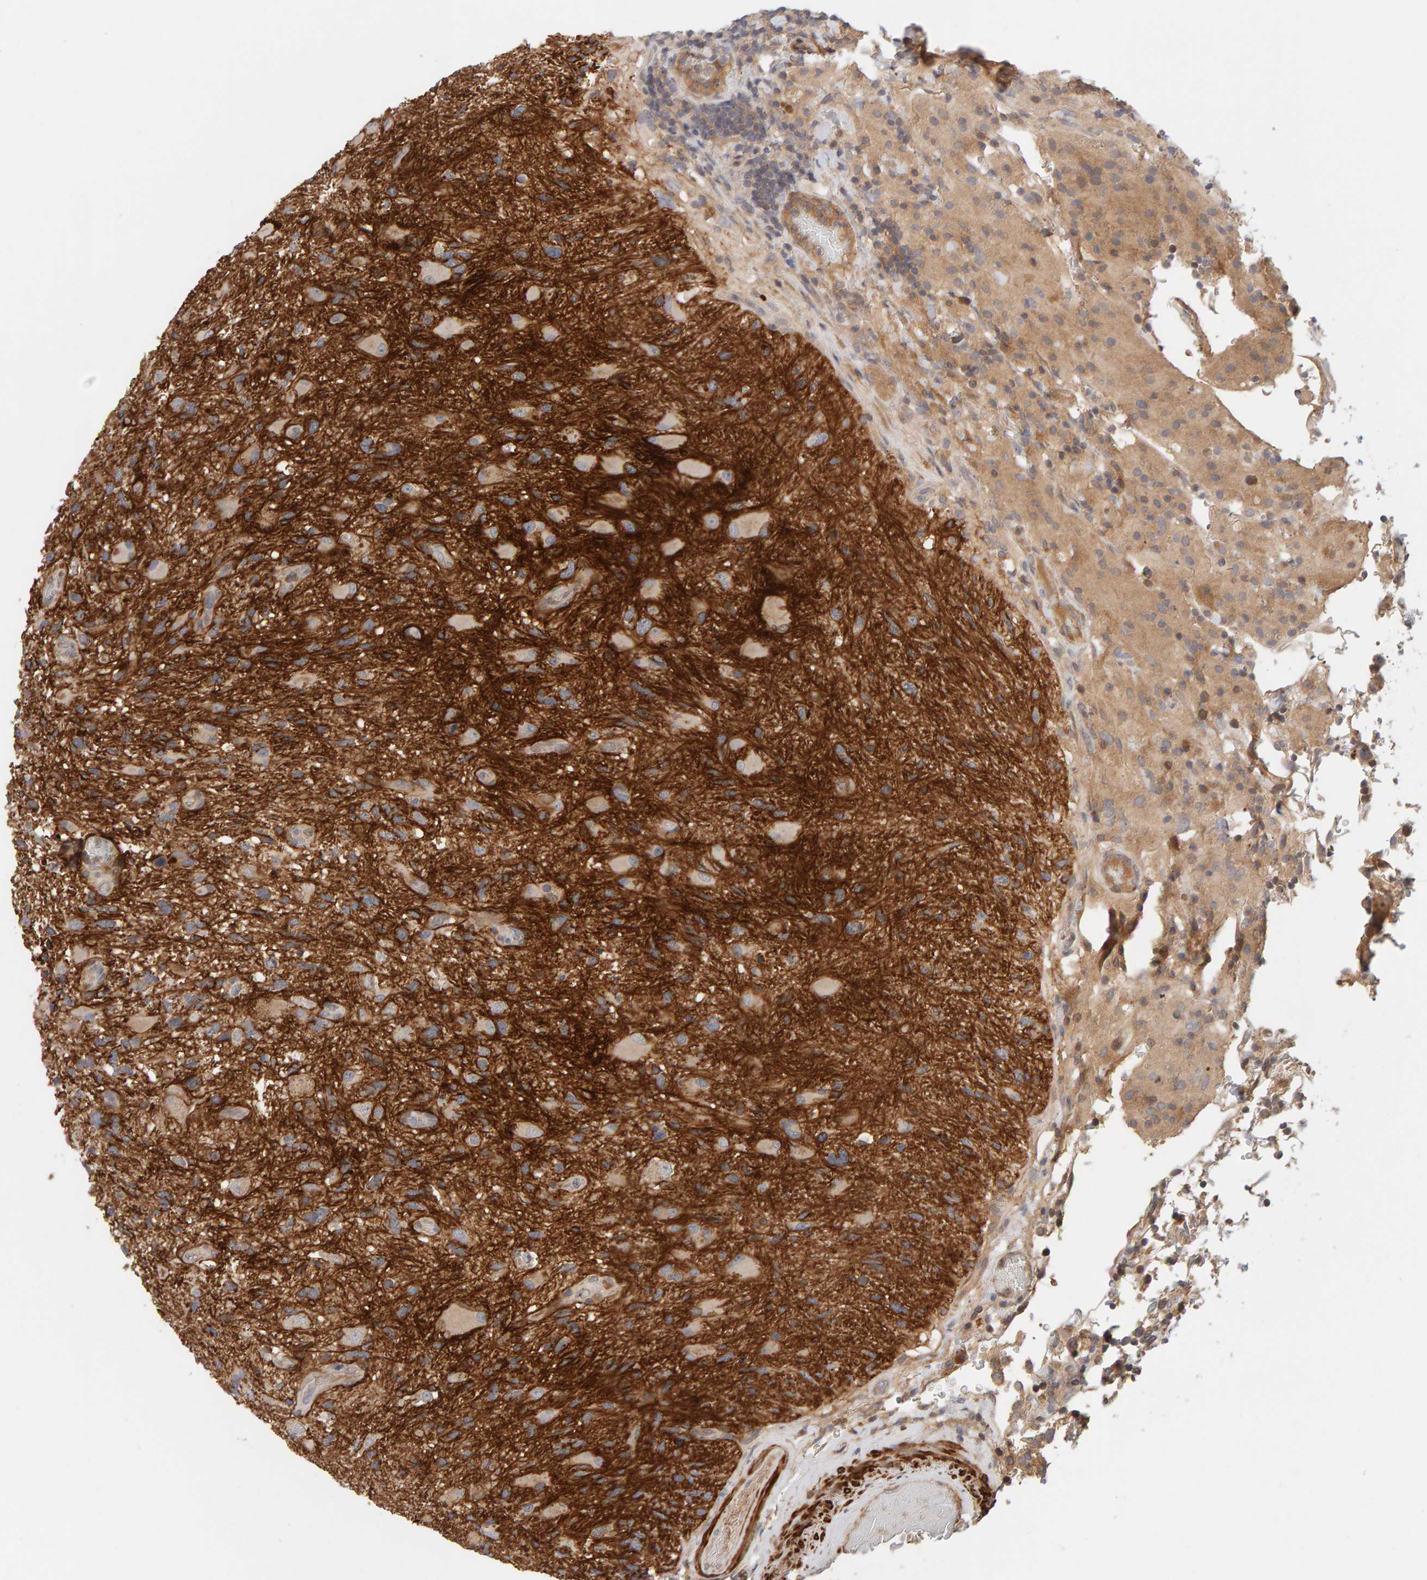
{"staining": {"intensity": "weak", "quantity": "25%-75%", "location": "cytoplasmic/membranous"}, "tissue": "glioma", "cell_type": "Tumor cells", "image_type": "cancer", "snomed": [{"axis": "morphology", "description": "Glioma, malignant, High grade"}, {"axis": "topography", "description": "Brain"}], "caption": "Immunohistochemical staining of human high-grade glioma (malignant) shows weak cytoplasmic/membranous protein staining in approximately 25%-75% of tumor cells. (Brightfield microscopy of DAB IHC at high magnification).", "gene": "NUDCD1", "patient": {"sex": "male", "age": 33}}